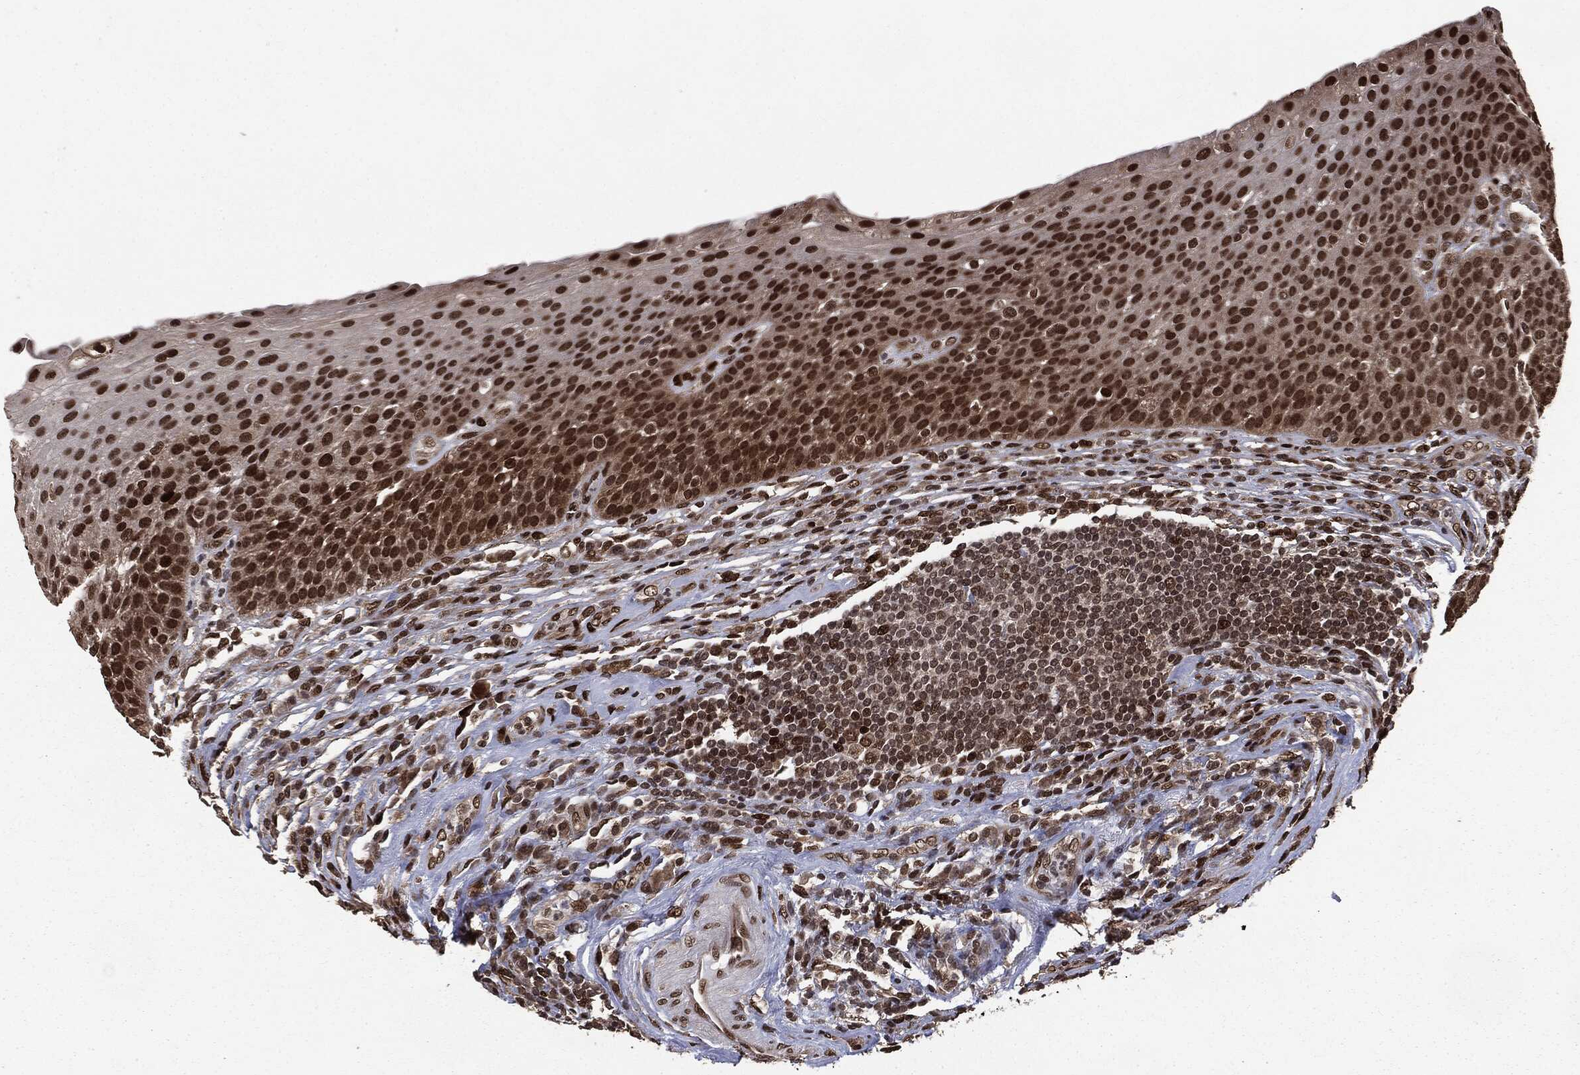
{"staining": {"intensity": "strong", "quantity": ">75%", "location": "nuclear"}, "tissue": "urothelial cancer", "cell_type": "Tumor cells", "image_type": "cancer", "snomed": [{"axis": "morphology", "description": "Urothelial carcinoma, High grade"}, {"axis": "topography", "description": "Urinary bladder"}], "caption": "This is an image of immunohistochemistry (IHC) staining of high-grade urothelial carcinoma, which shows strong expression in the nuclear of tumor cells.", "gene": "DVL2", "patient": {"sex": "female", "age": 70}}